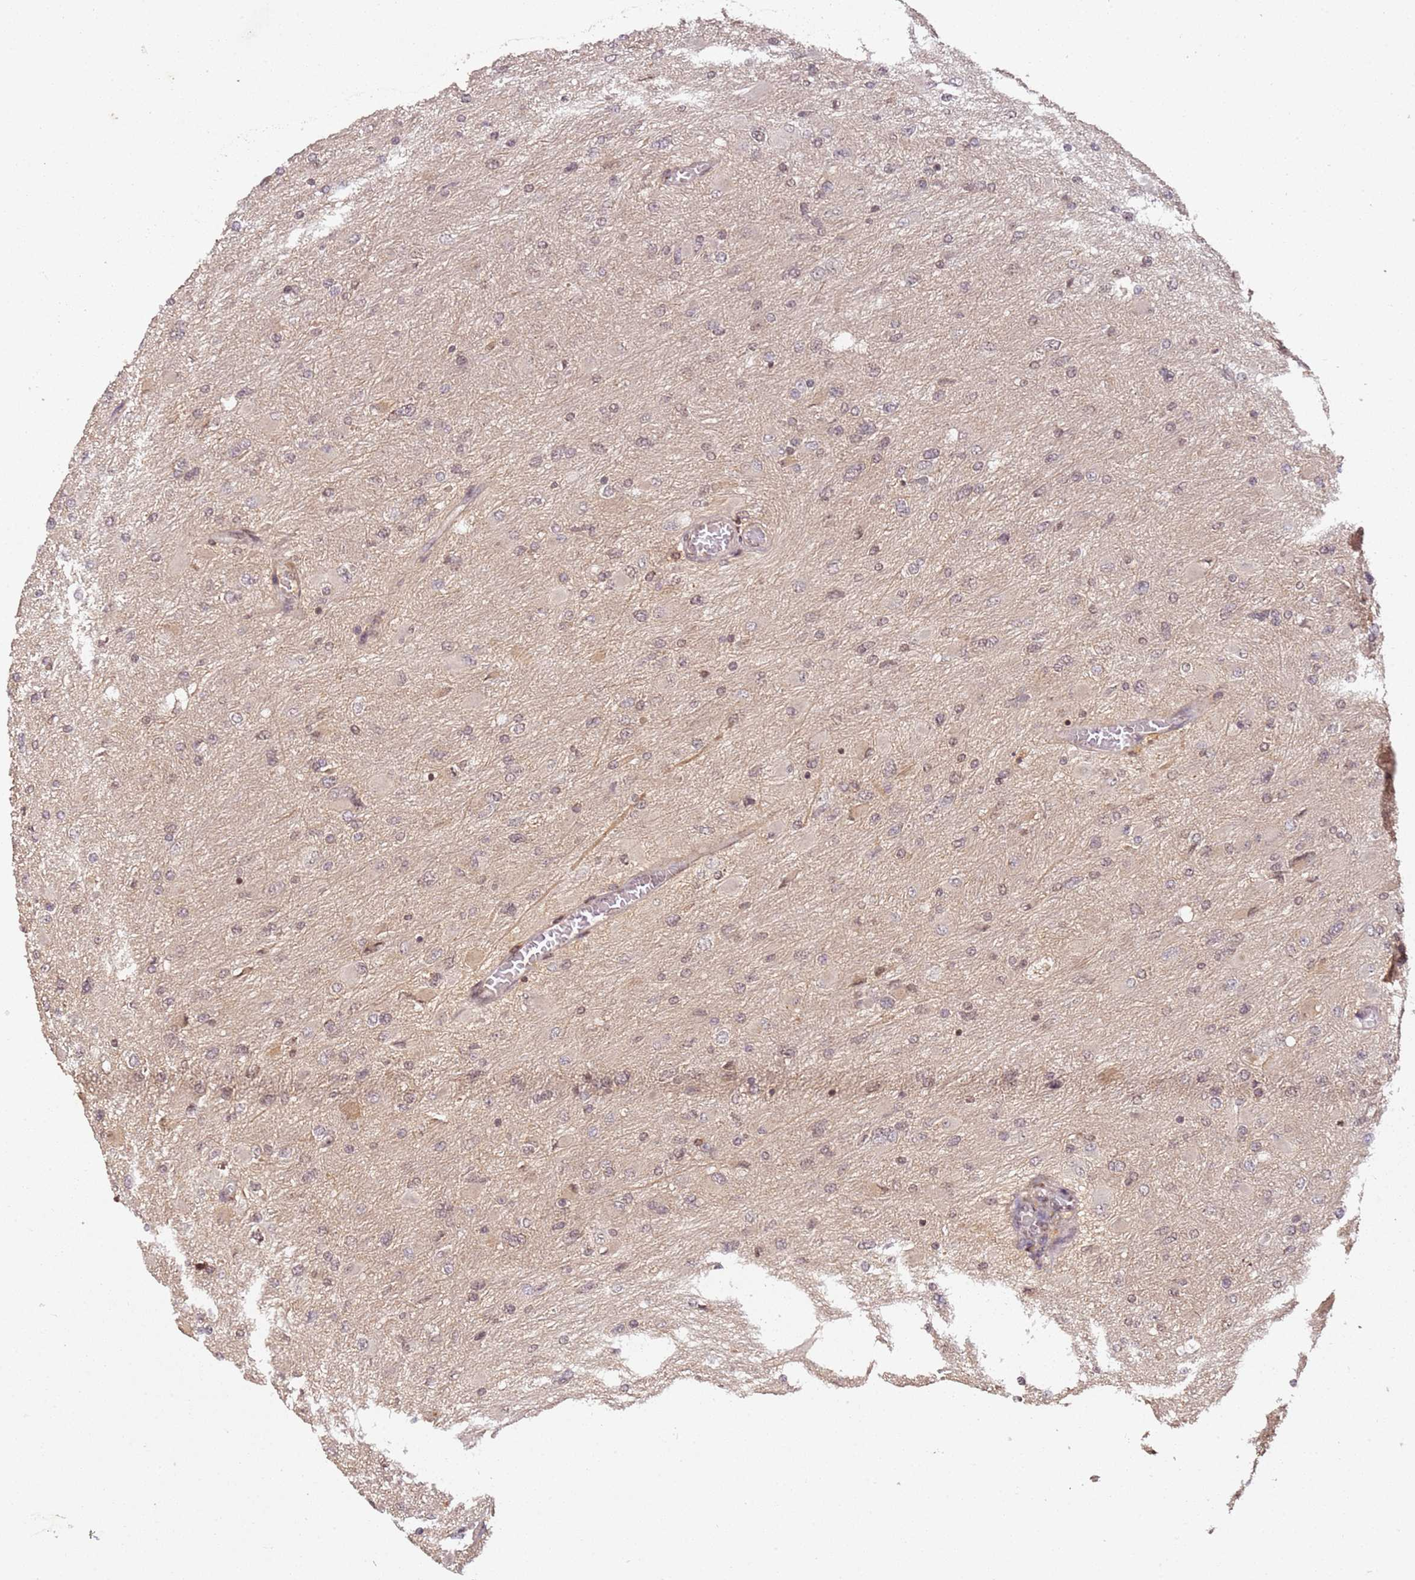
{"staining": {"intensity": "weak", "quantity": "<25%", "location": "nuclear"}, "tissue": "glioma", "cell_type": "Tumor cells", "image_type": "cancer", "snomed": [{"axis": "morphology", "description": "Glioma, malignant, High grade"}, {"axis": "topography", "description": "Cerebral cortex"}], "caption": "Protein analysis of high-grade glioma (malignant) exhibits no significant expression in tumor cells.", "gene": "COL1A2", "patient": {"sex": "female", "age": 36}}